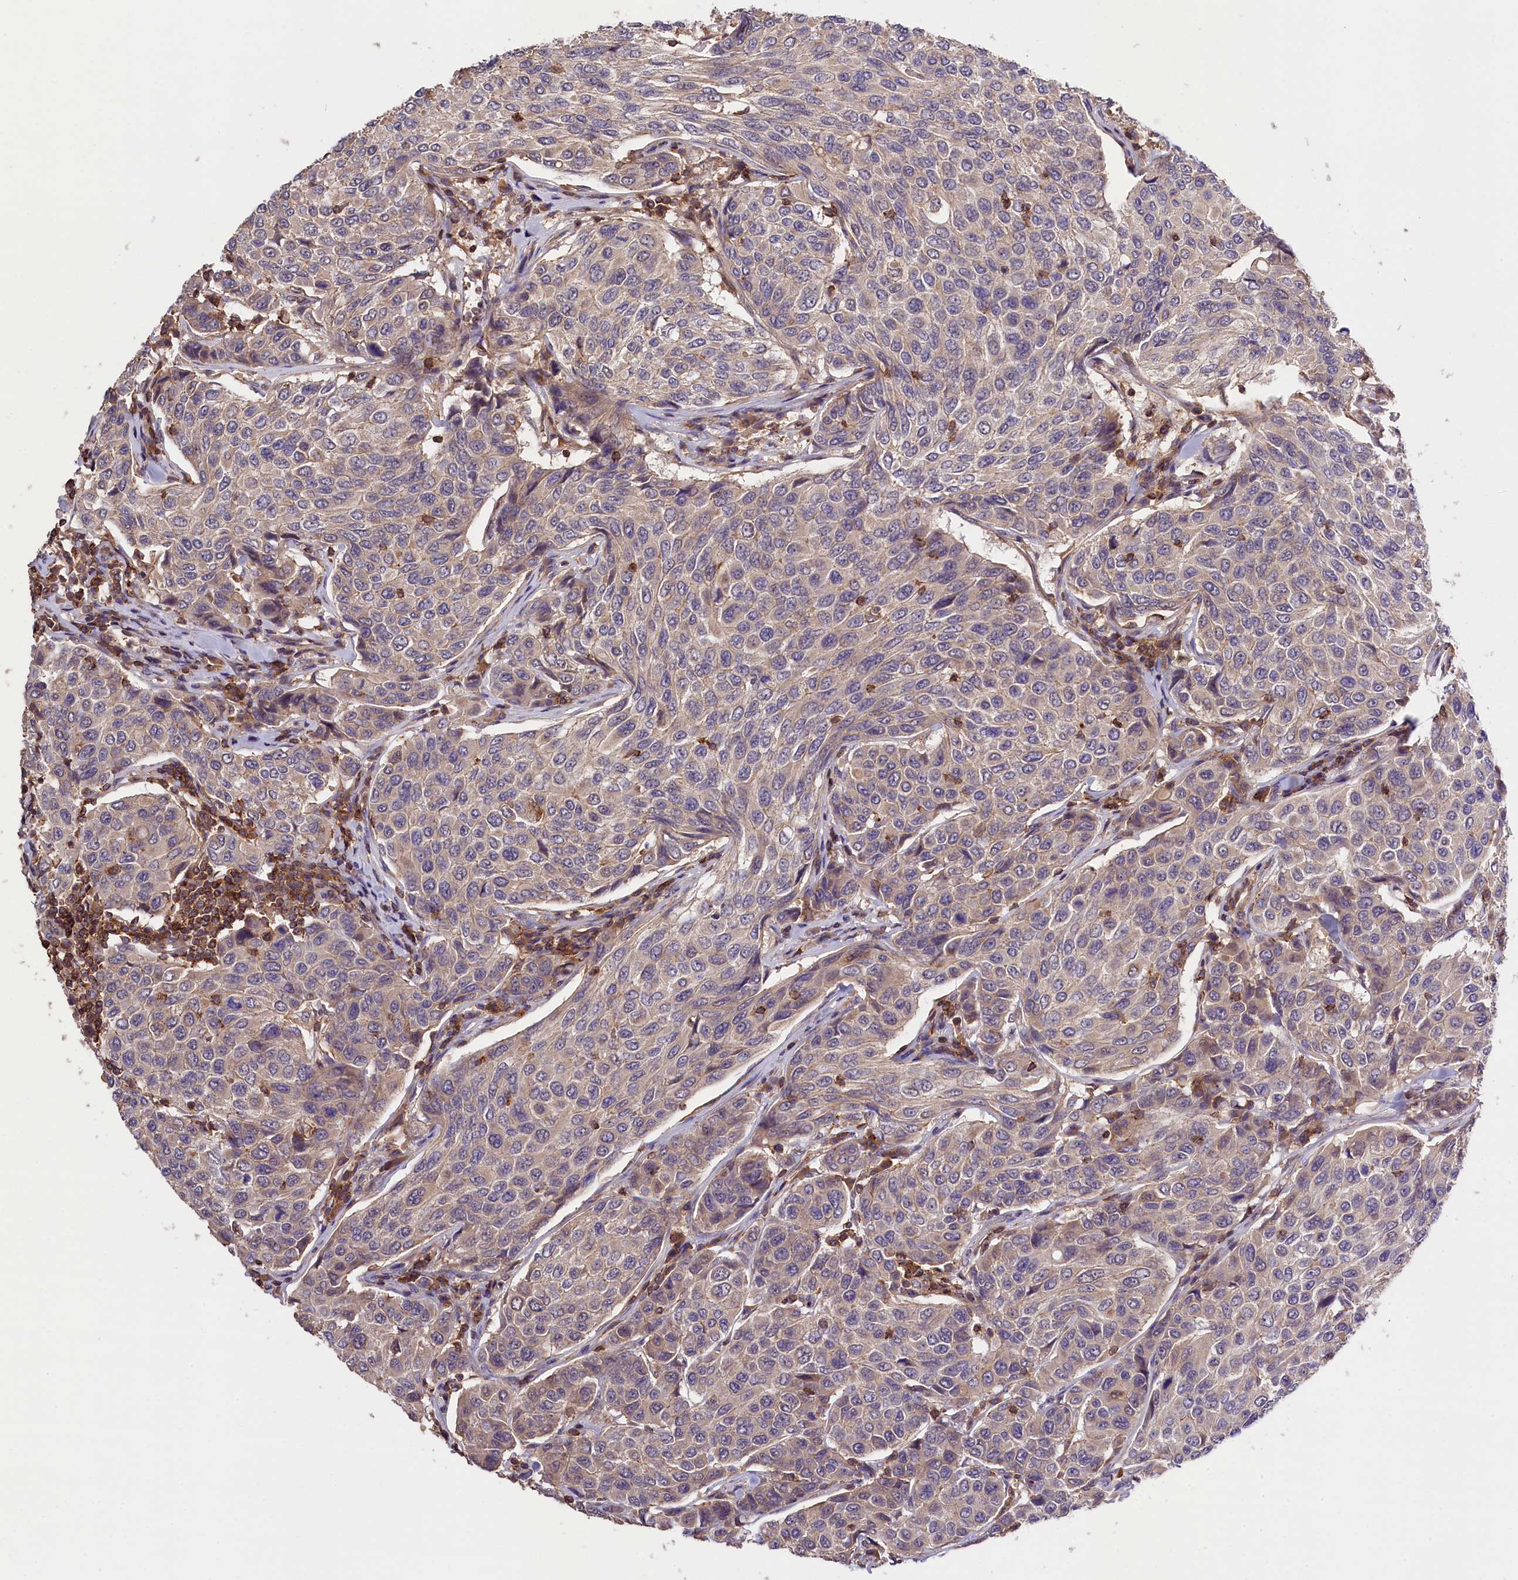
{"staining": {"intensity": "negative", "quantity": "none", "location": "none"}, "tissue": "breast cancer", "cell_type": "Tumor cells", "image_type": "cancer", "snomed": [{"axis": "morphology", "description": "Duct carcinoma"}, {"axis": "topography", "description": "Breast"}], "caption": "Image shows no significant protein positivity in tumor cells of breast cancer. The staining is performed using DAB (3,3'-diaminobenzidine) brown chromogen with nuclei counter-stained in using hematoxylin.", "gene": "SKIDA1", "patient": {"sex": "female", "age": 55}}